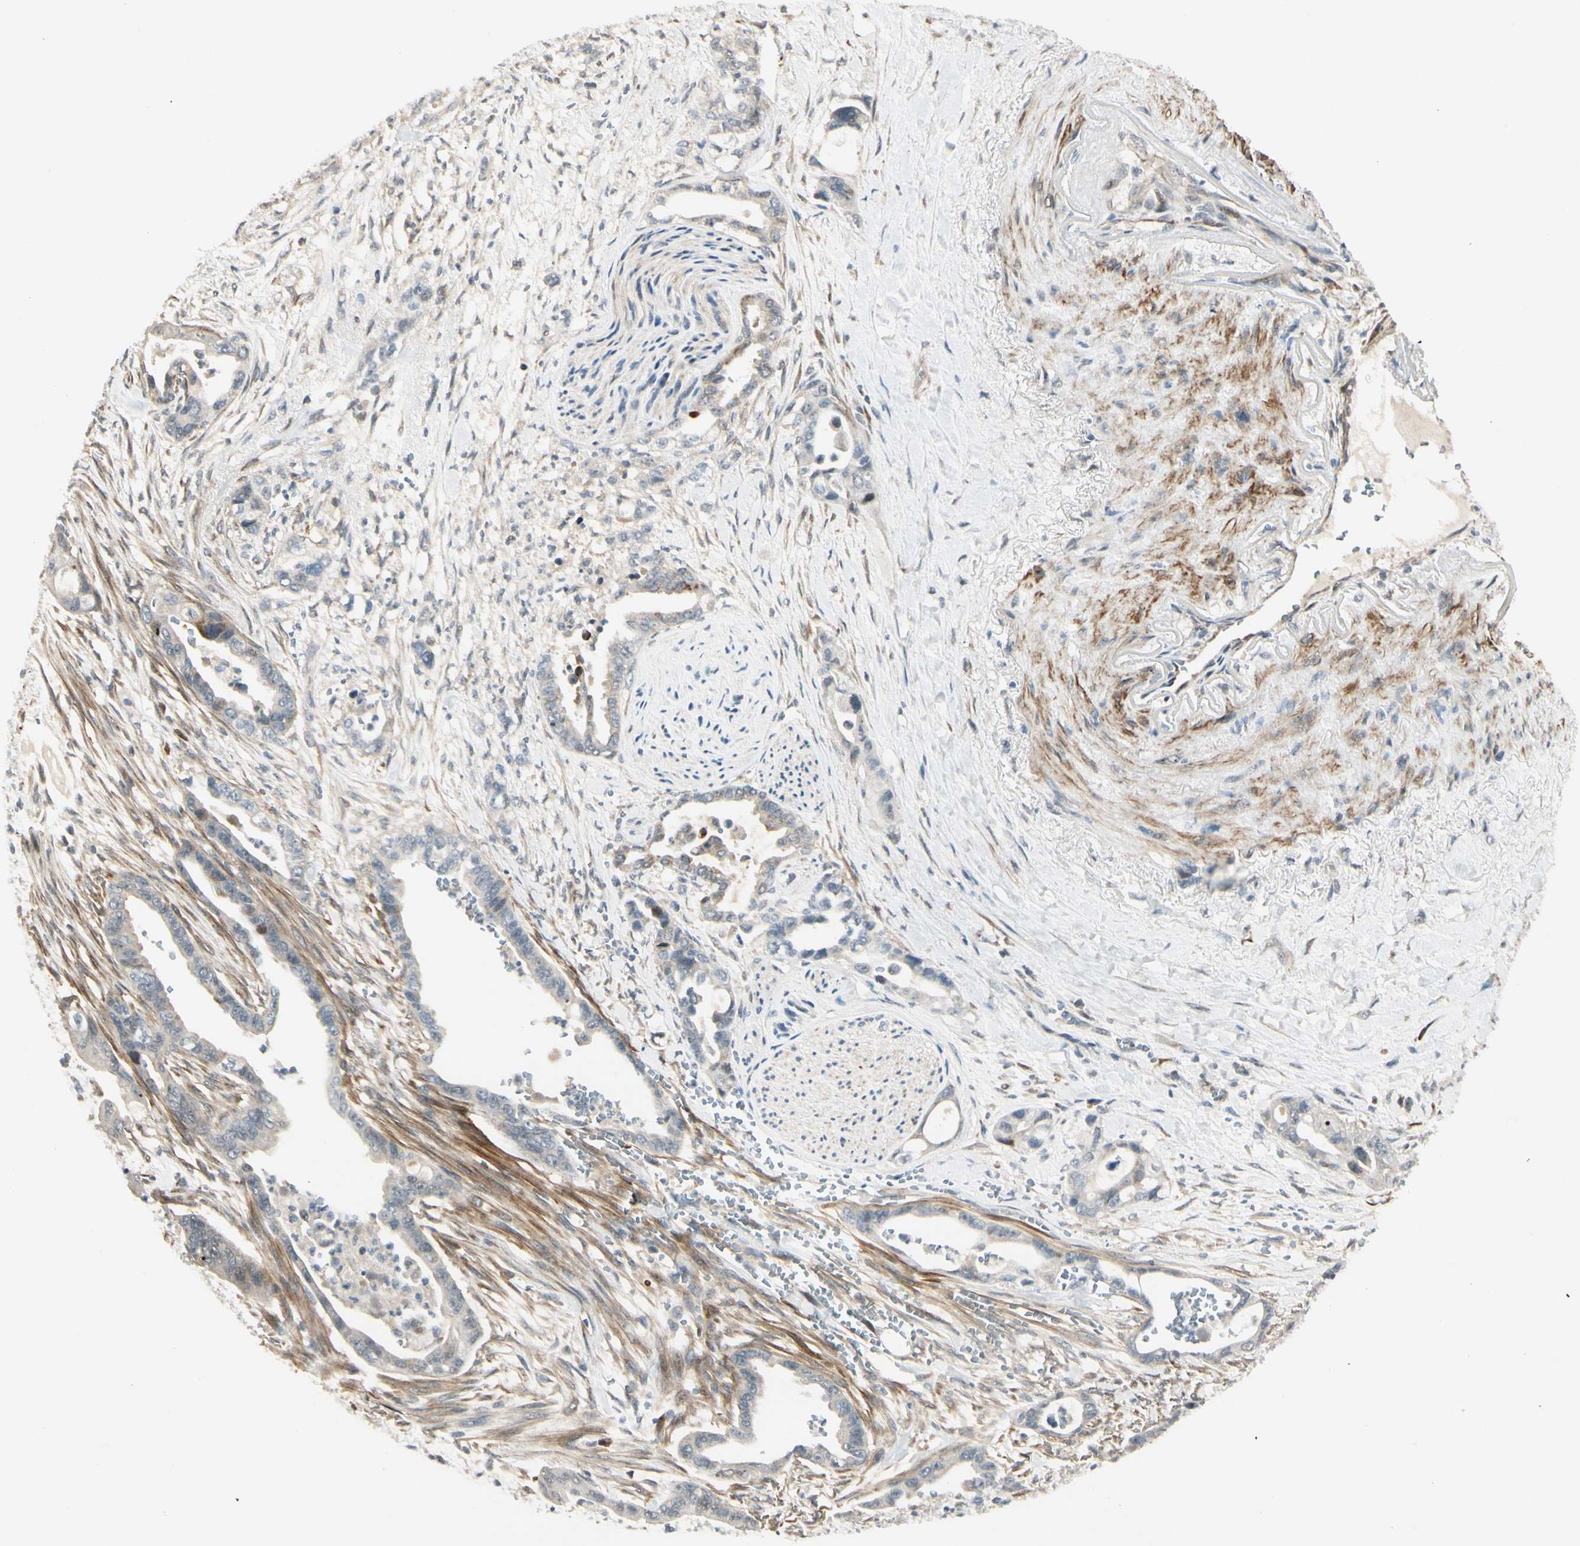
{"staining": {"intensity": "weak", "quantity": "25%-75%", "location": "cytoplasmic/membranous"}, "tissue": "pancreatic cancer", "cell_type": "Tumor cells", "image_type": "cancer", "snomed": [{"axis": "morphology", "description": "Adenocarcinoma, NOS"}, {"axis": "topography", "description": "Pancreas"}], "caption": "Immunohistochemical staining of human pancreatic cancer (adenocarcinoma) displays low levels of weak cytoplasmic/membranous positivity in about 25%-75% of tumor cells. (DAB IHC, brown staining for protein, blue staining for nuclei).", "gene": "P4HA3", "patient": {"sex": "male", "age": 70}}